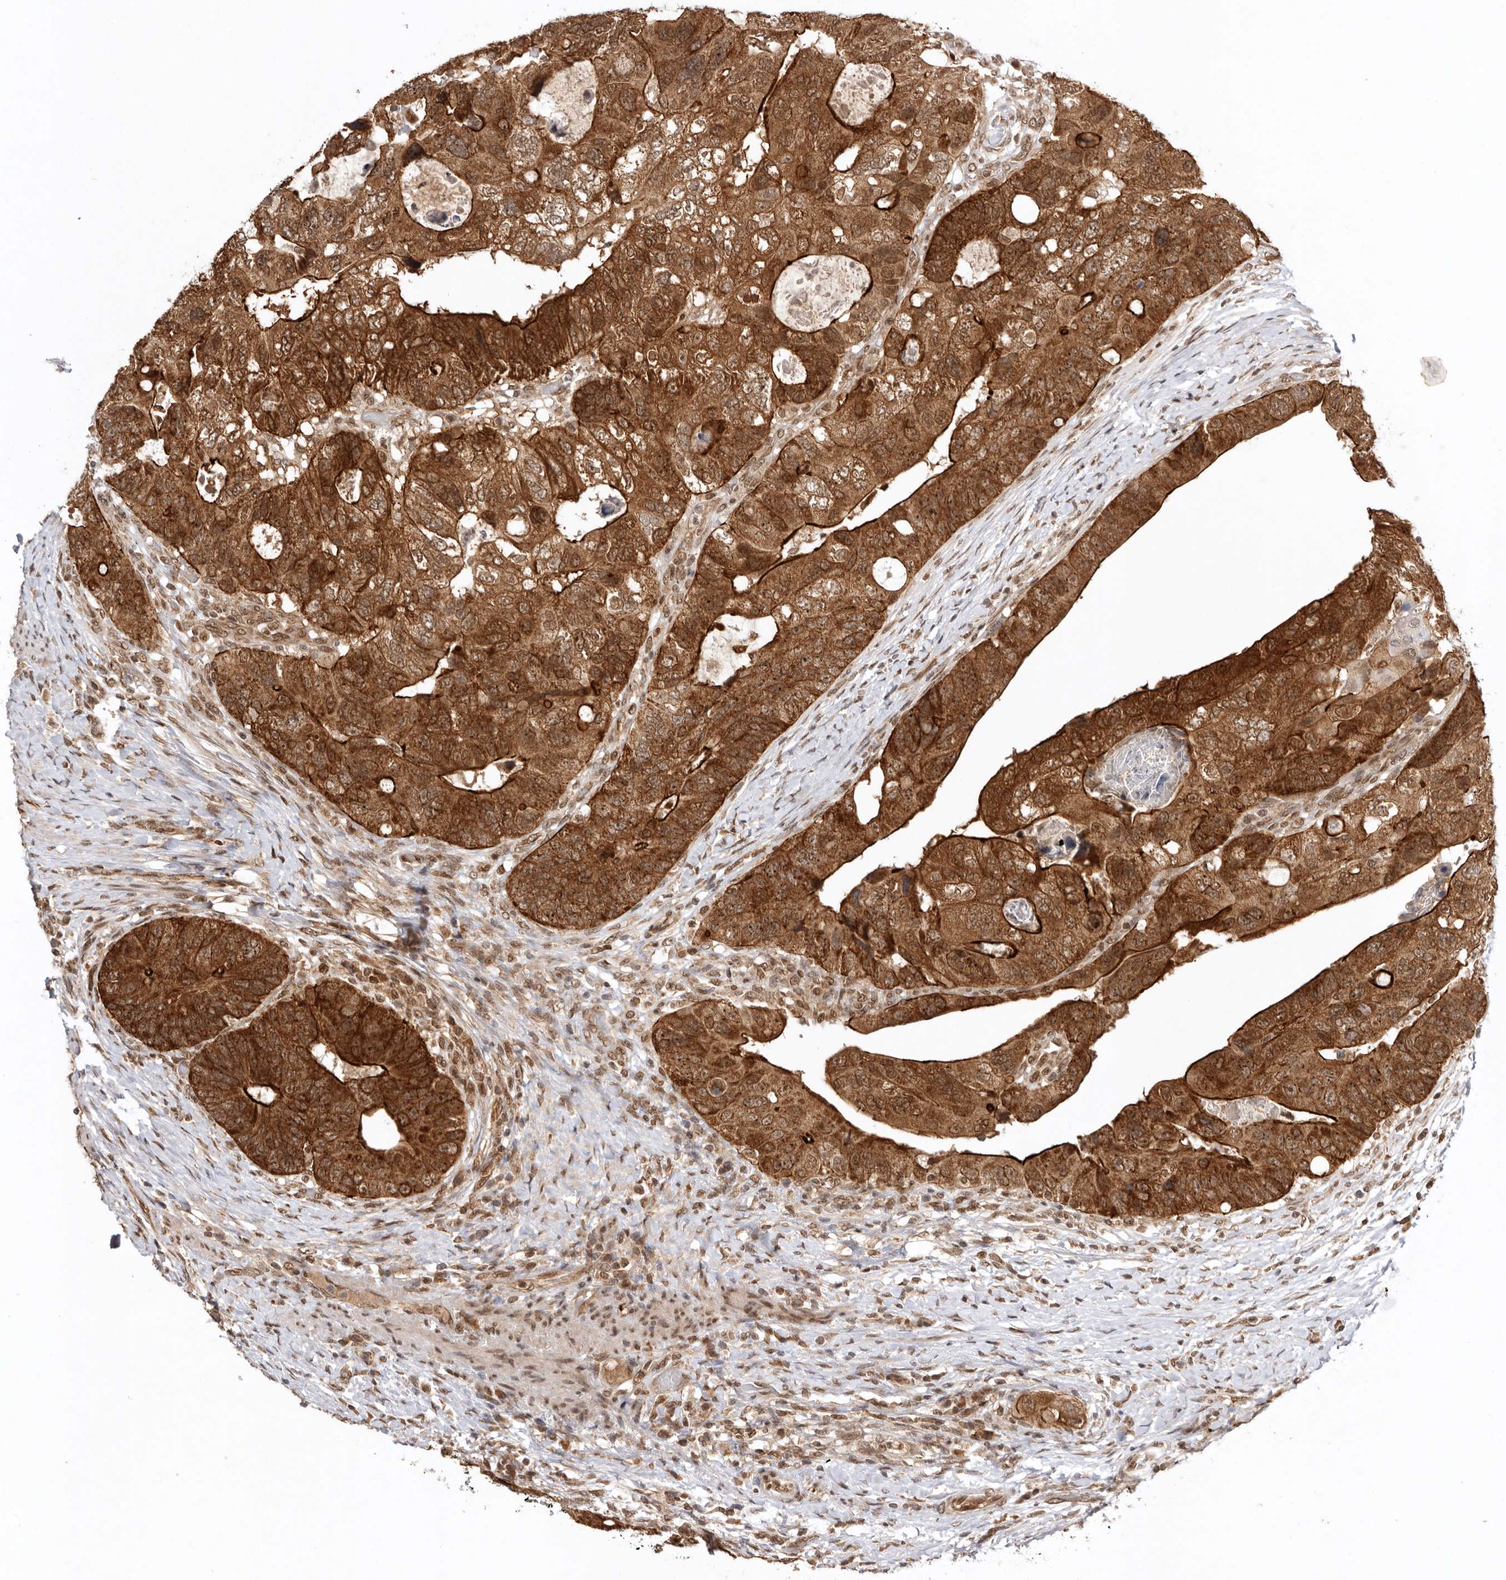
{"staining": {"intensity": "strong", "quantity": ">75%", "location": "cytoplasmic/membranous"}, "tissue": "colorectal cancer", "cell_type": "Tumor cells", "image_type": "cancer", "snomed": [{"axis": "morphology", "description": "Adenocarcinoma, NOS"}, {"axis": "topography", "description": "Rectum"}], "caption": "Human colorectal cancer (adenocarcinoma) stained for a protein (brown) exhibits strong cytoplasmic/membranous positive staining in approximately >75% of tumor cells.", "gene": "TARS2", "patient": {"sex": "male", "age": 59}}